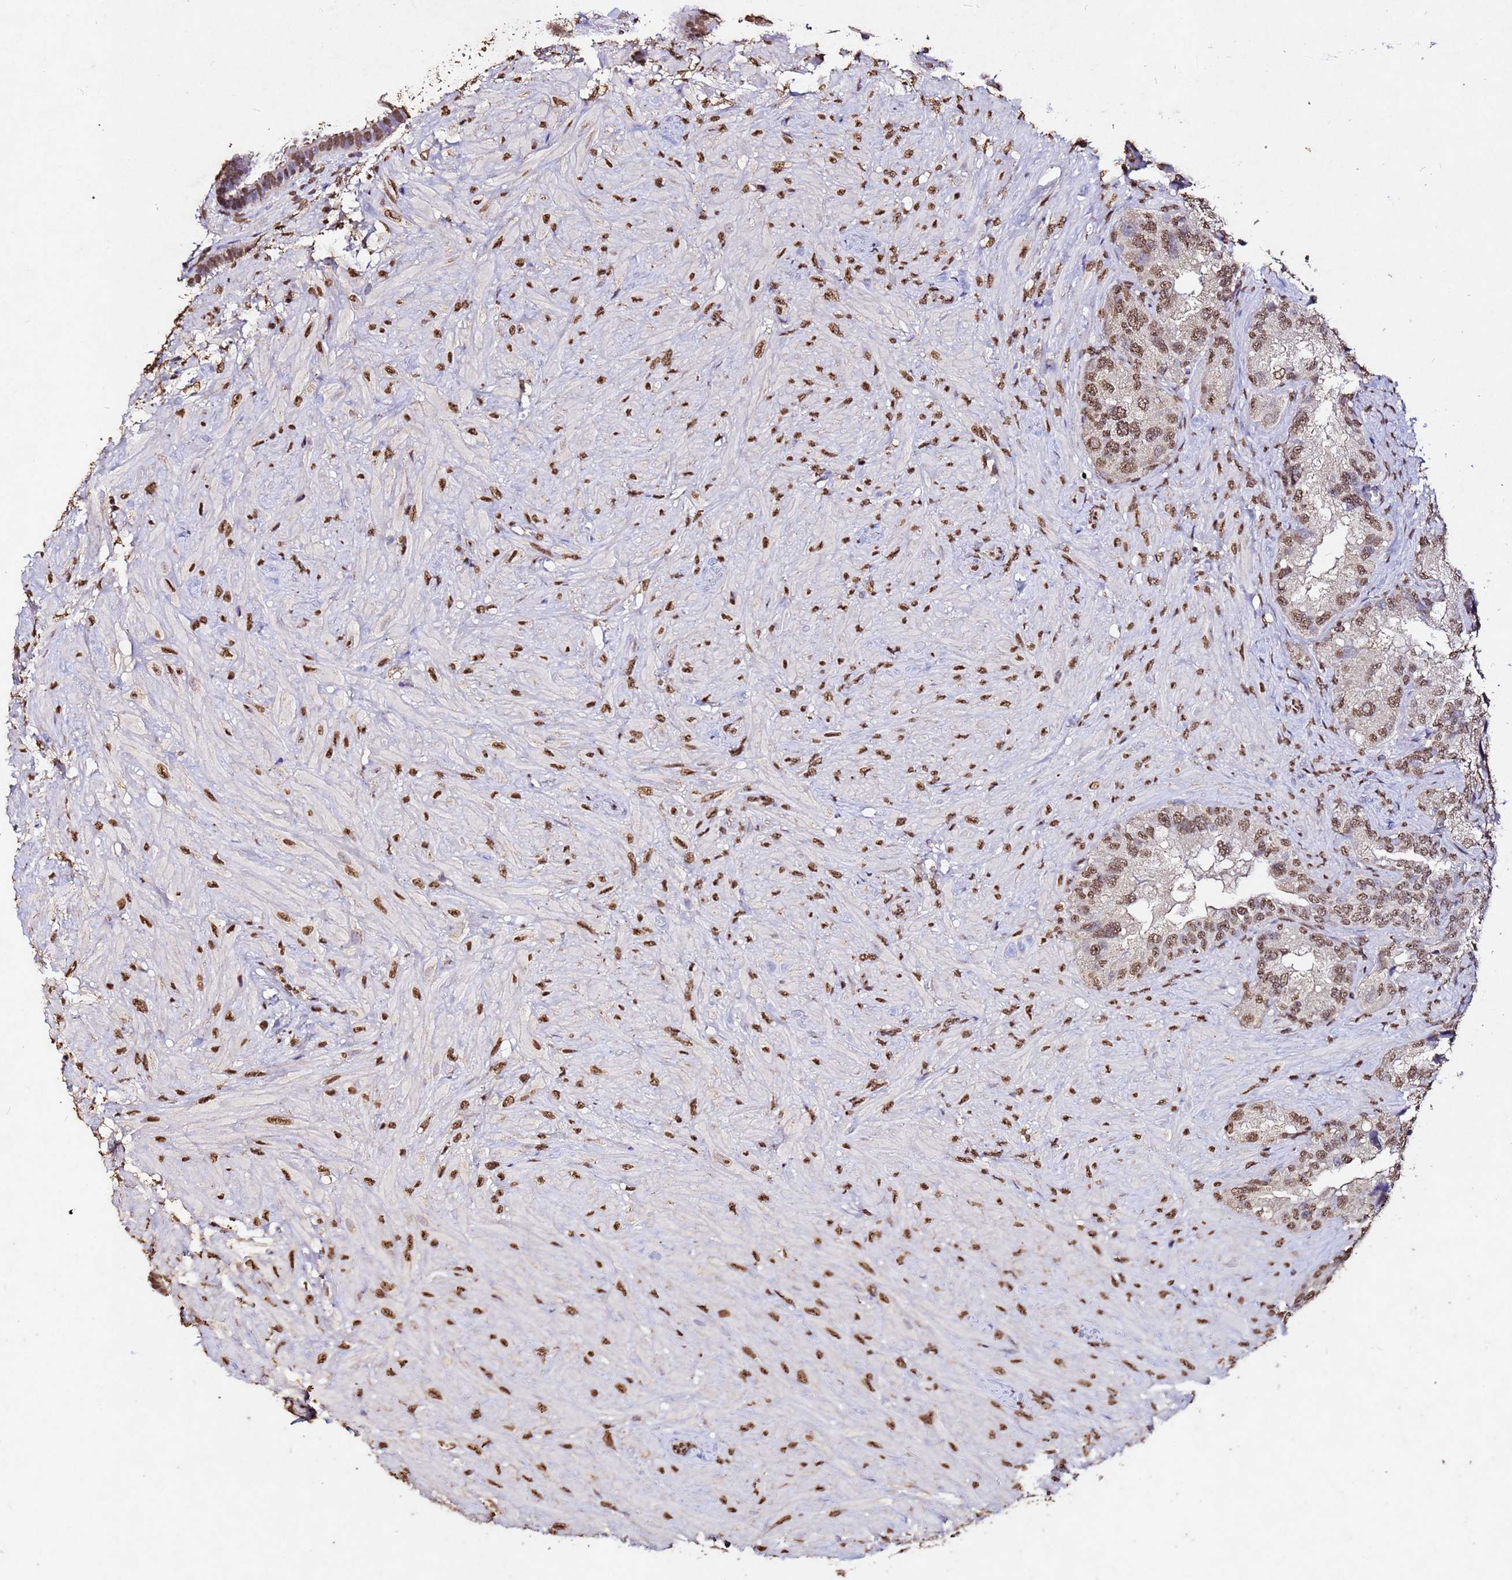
{"staining": {"intensity": "moderate", "quantity": ">75%", "location": "nuclear"}, "tissue": "seminal vesicle", "cell_type": "Glandular cells", "image_type": "normal", "snomed": [{"axis": "morphology", "description": "Normal tissue, NOS"}, {"axis": "topography", "description": "Seminal veicle"}, {"axis": "topography", "description": "Peripheral nerve tissue"}], "caption": "An image of seminal vesicle stained for a protein demonstrates moderate nuclear brown staining in glandular cells.", "gene": "MYOCD", "patient": {"sex": "male", "age": 67}}